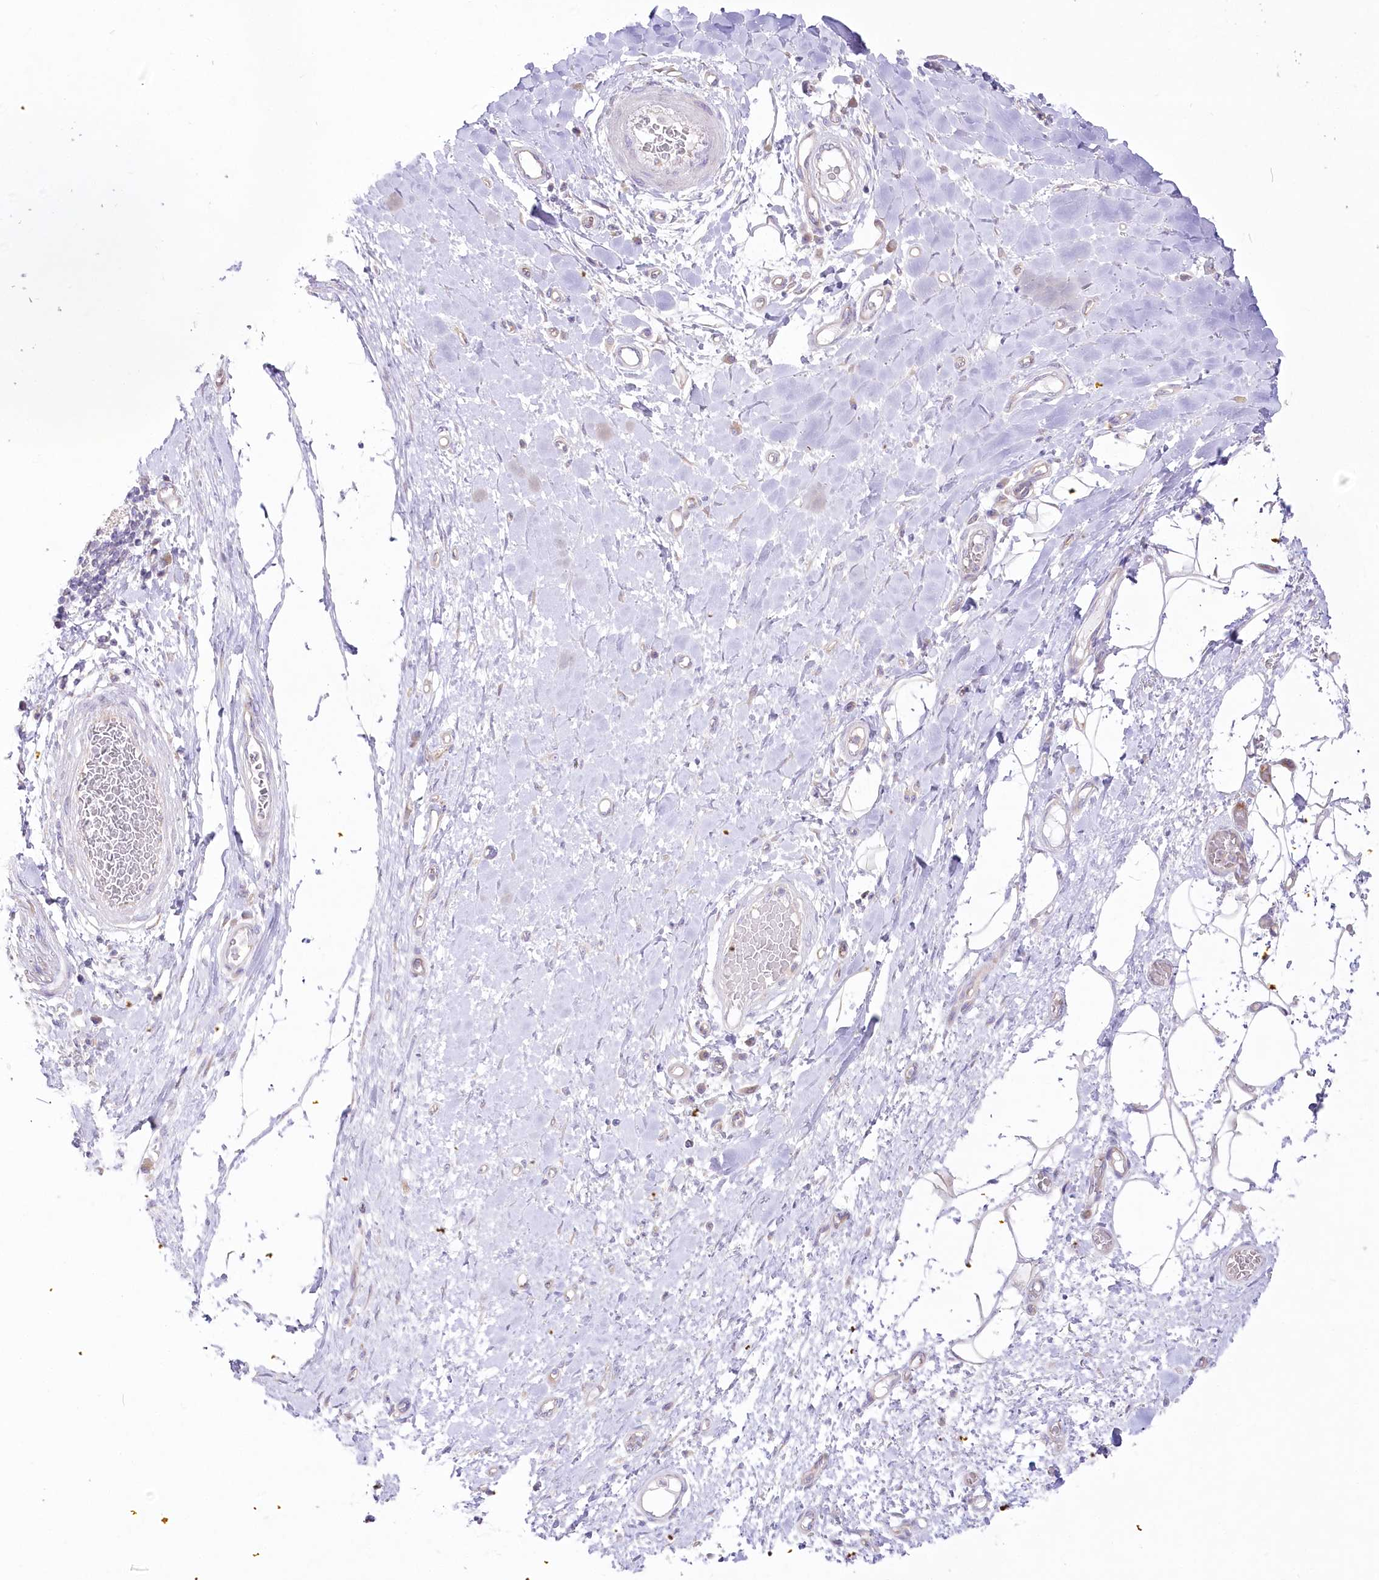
{"staining": {"intensity": "negative", "quantity": "none", "location": "none"}, "tissue": "adipose tissue", "cell_type": "Adipocytes", "image_type": "normal", "snomed": [{"axis": "morphology", "description": "Normal tissue, NOS"}, {"axis": "morphology", "description": "Adenocarcinoma, NOS"}, {"axis": "topography", "description": "Esophagus"}, {"axis": "topography", "description": "Stomach, upper"}, {"axis": "topography", "description": "Peripheral nerve tissue"}], "caption": "The histopathology image exhibits no significant staining in adipocytes of adipose tissue. Brightfield microscopy of IHC stained with DAB (3,3'-diaminobenzidine) (brown) and hematoxylin (blue), captured at high magnification.", "gene": "ZNF843", "patient": {"sex": "male", "age": 62}}